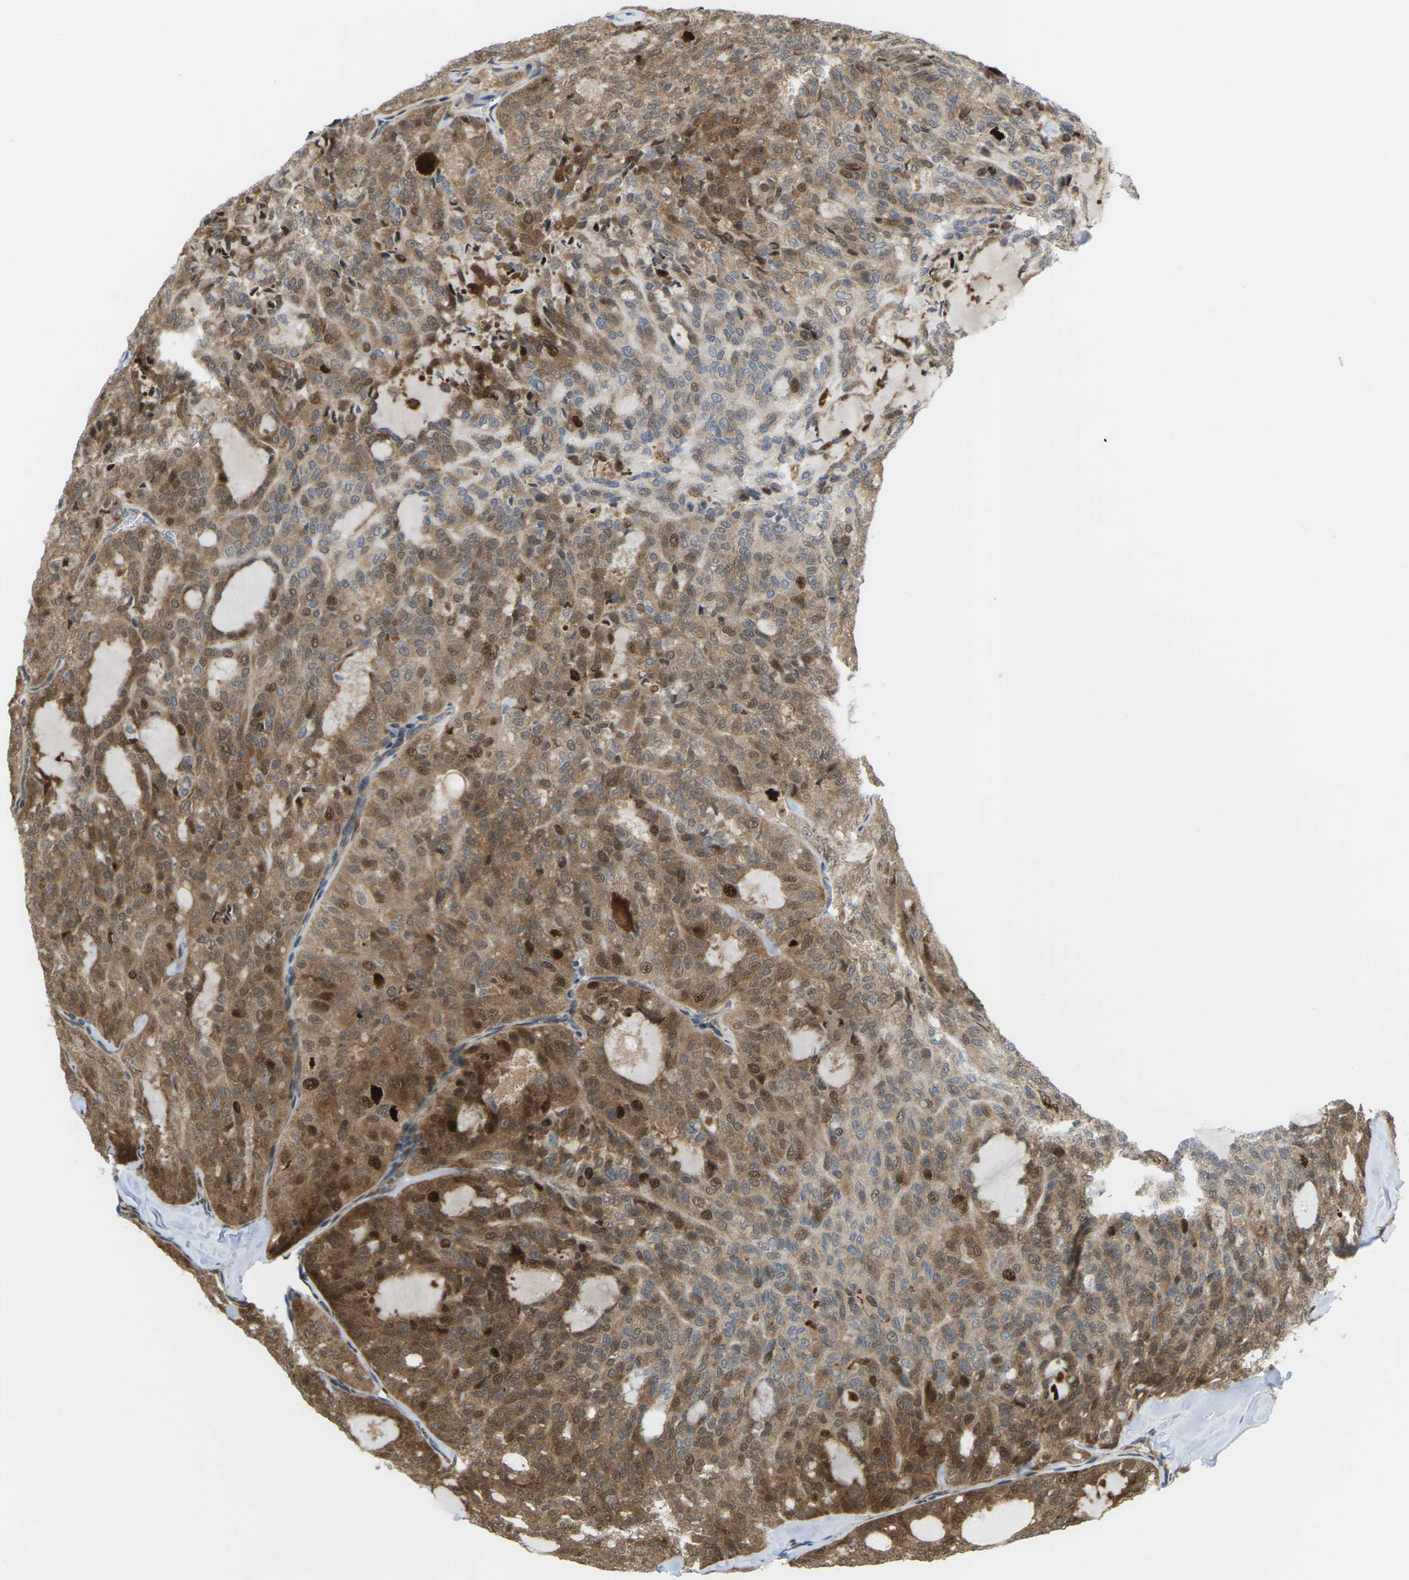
{"staining": {"intensity": "moderate", "quantity": ">75%", "location": "cytoplasmic/membranous,nuclear"}, "tissue": "thyroid cancer", "cell_type": "Tumor cells", "image_type": "cancer", "snomed": [{"axis": "morphology", "description": "Follicular adenoma carcinoma, NOS"}, {"axis": "topography", "description": "Thyroid gland"}], "caption": "Immunohistochemistry (IHC) micrograph of neoplastic tissue: thyroid cancer stained using immunohistochemistry shows medium levels of moderate protein expression localized specifically in the cytoplasmic/membranous and nuclear of tumor cells, appearing as a cytoplasmic/membranous and nuclear brown color.", "gene": "ROBO1", "patient": {"sex": "male", "age": 75}}